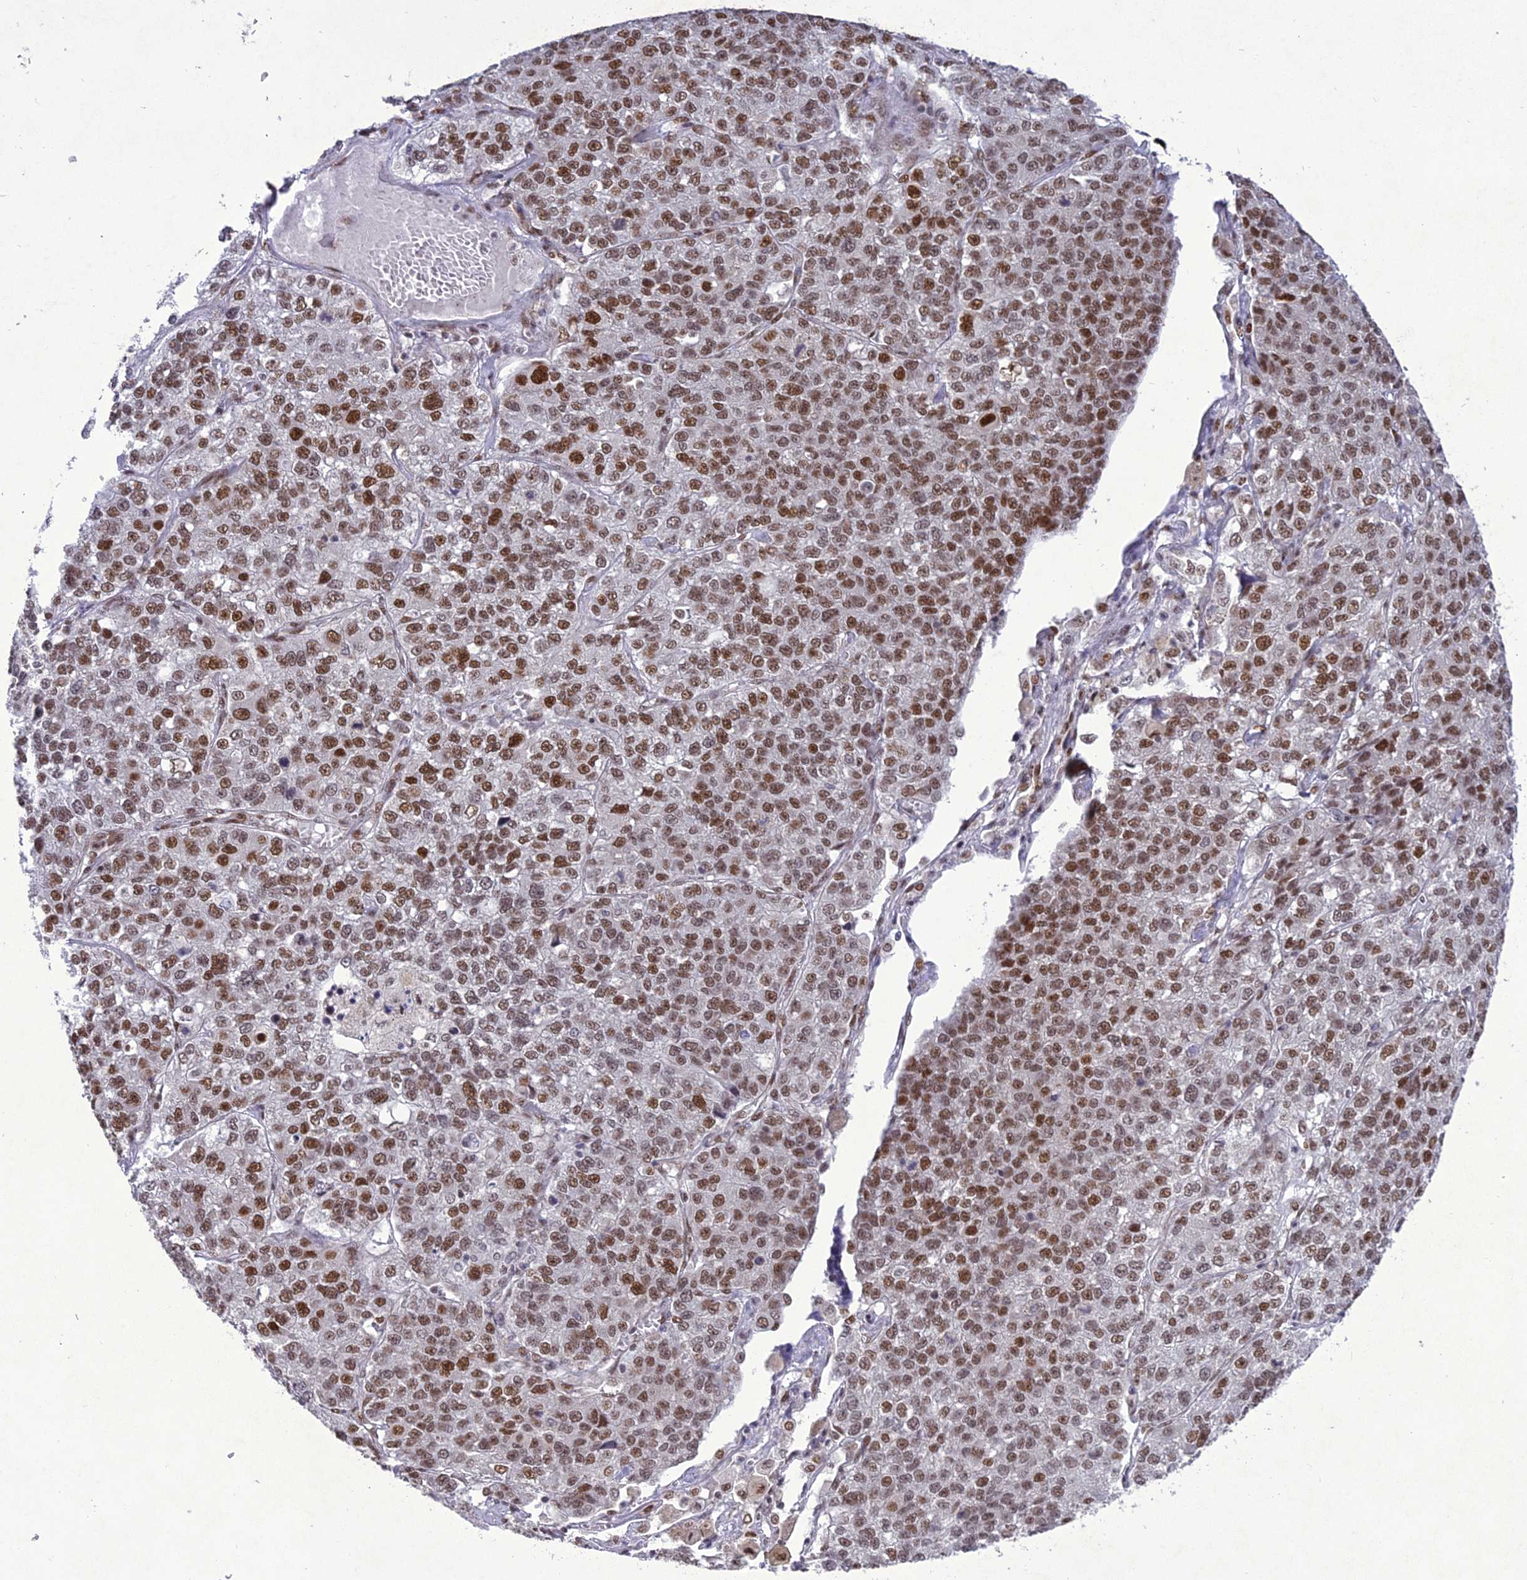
{"staining": {"intensity": "moderate", "quantity": "25%-75%", "location": "nuclear"}, "tissue": "lung cancer", "cell_type": "Tumor cells", "image_type": "cancer", "snomed": [{"axis": "morphology", "description": "Adenocarcinoma, NOS"}, {"axis": "topography", "description": "Lung"}], "caption": "Lung adenocarcinoma stained with immunohistochemistry shows moderate nuclear staining in approximately 25%-75% of tumor cells.", "gene": "DDX1", "patient": {"sex": "male", "age": 49}}